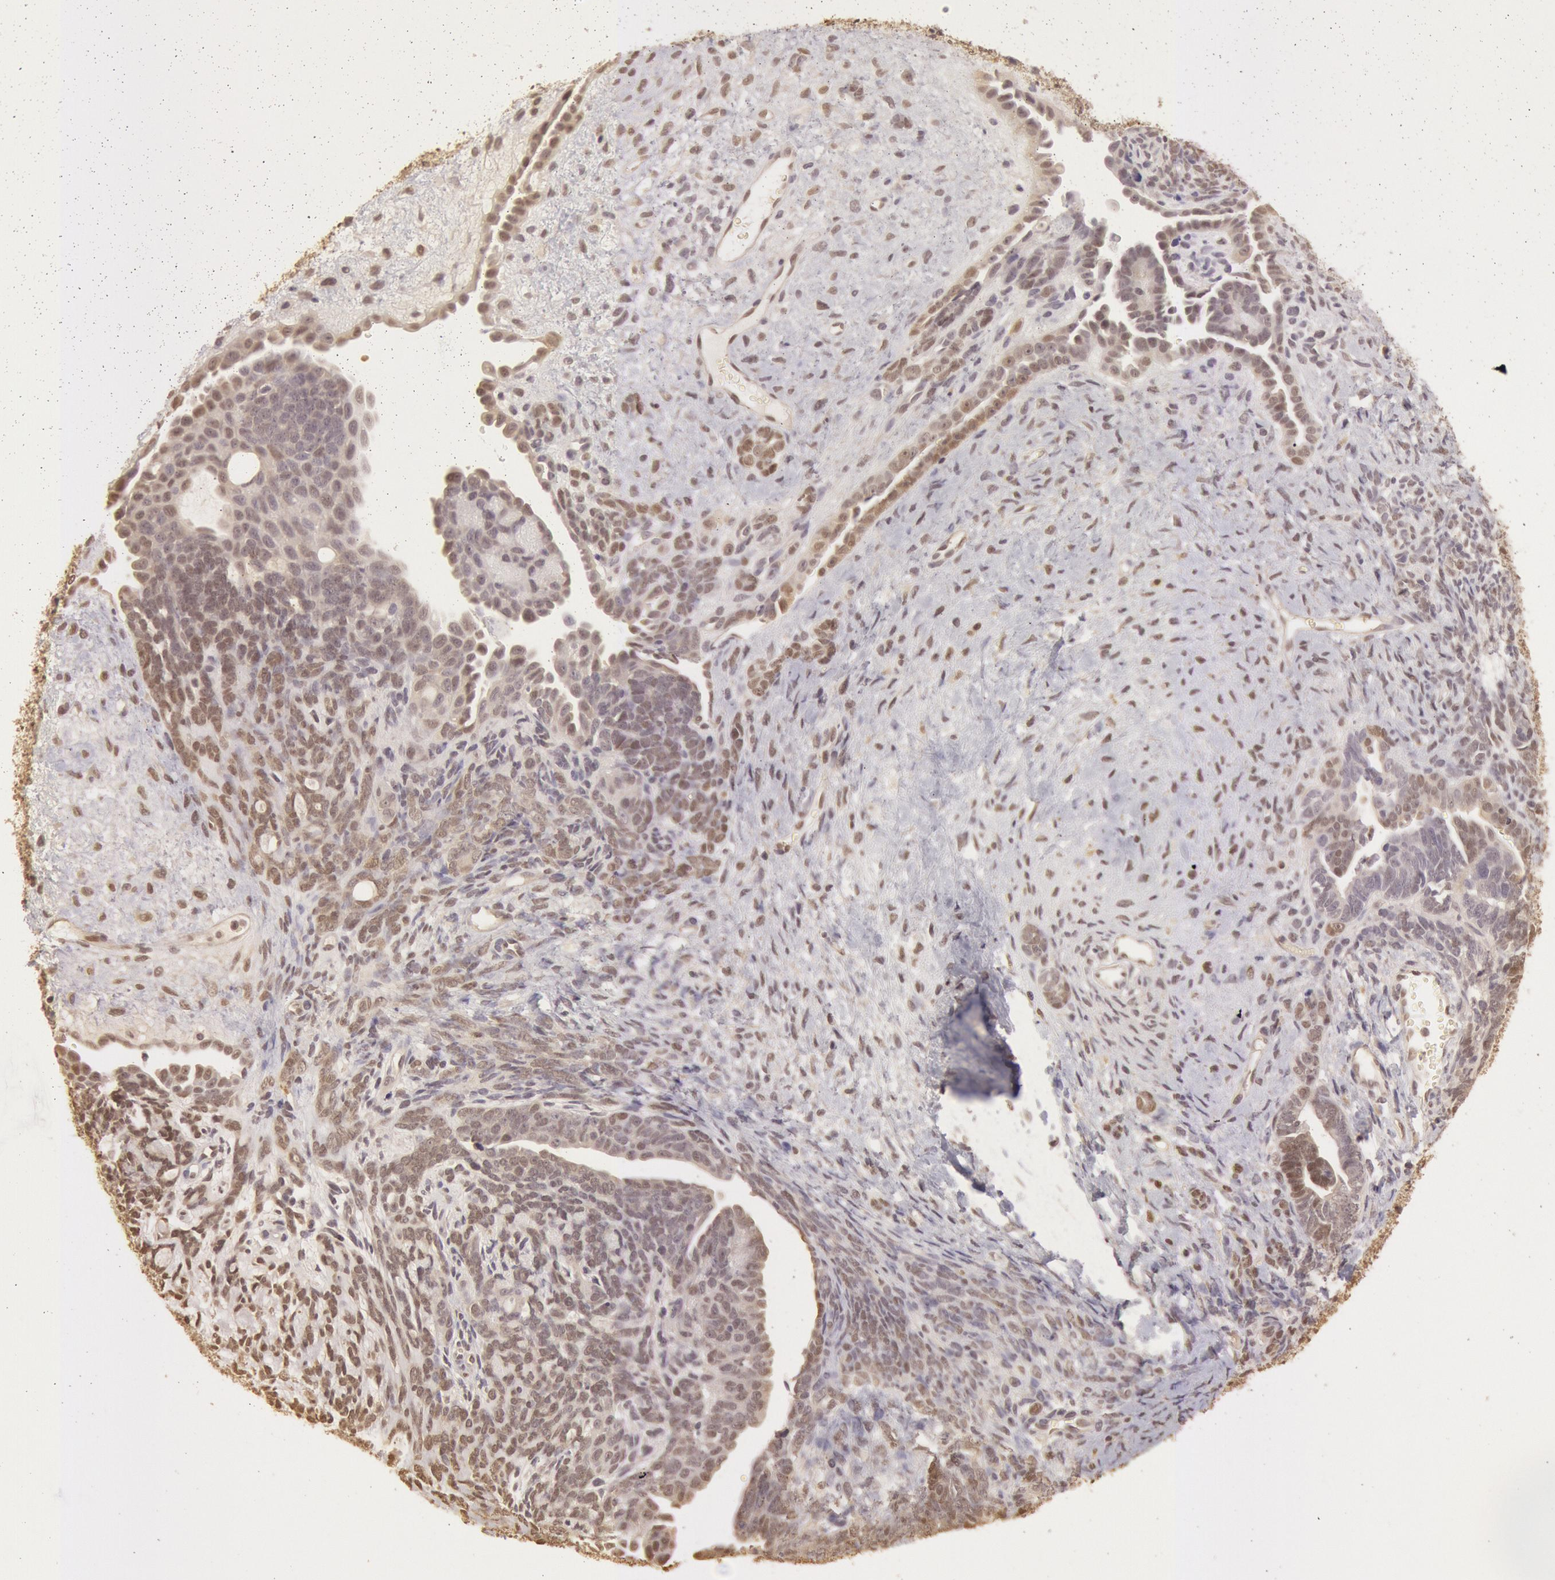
{"staining": {"intensity": "weak", "quantity": ">75%", "location": "cytoplasmic/membranous,nuclear"}, "tissue": "endometrial cancer", "cell_type": "Tumor cells", "image_type": "cancer", "snomed": [{"axis": "morphology", "description": "Neoplasm, malignant, NOS"}, {"axis": "topography", "description": "Endometrium"}], "caption": "DAB immunohistochemical staining of endometrial cancer (neoplasm (malignant)) displays weak cytoplasmic/membranous and nuclear protein staining in approximately >75% of tumor cells. Nuclei are stained in blue.", "gene": "SOD1", "patient": {"sex": "female", "age": 74}}